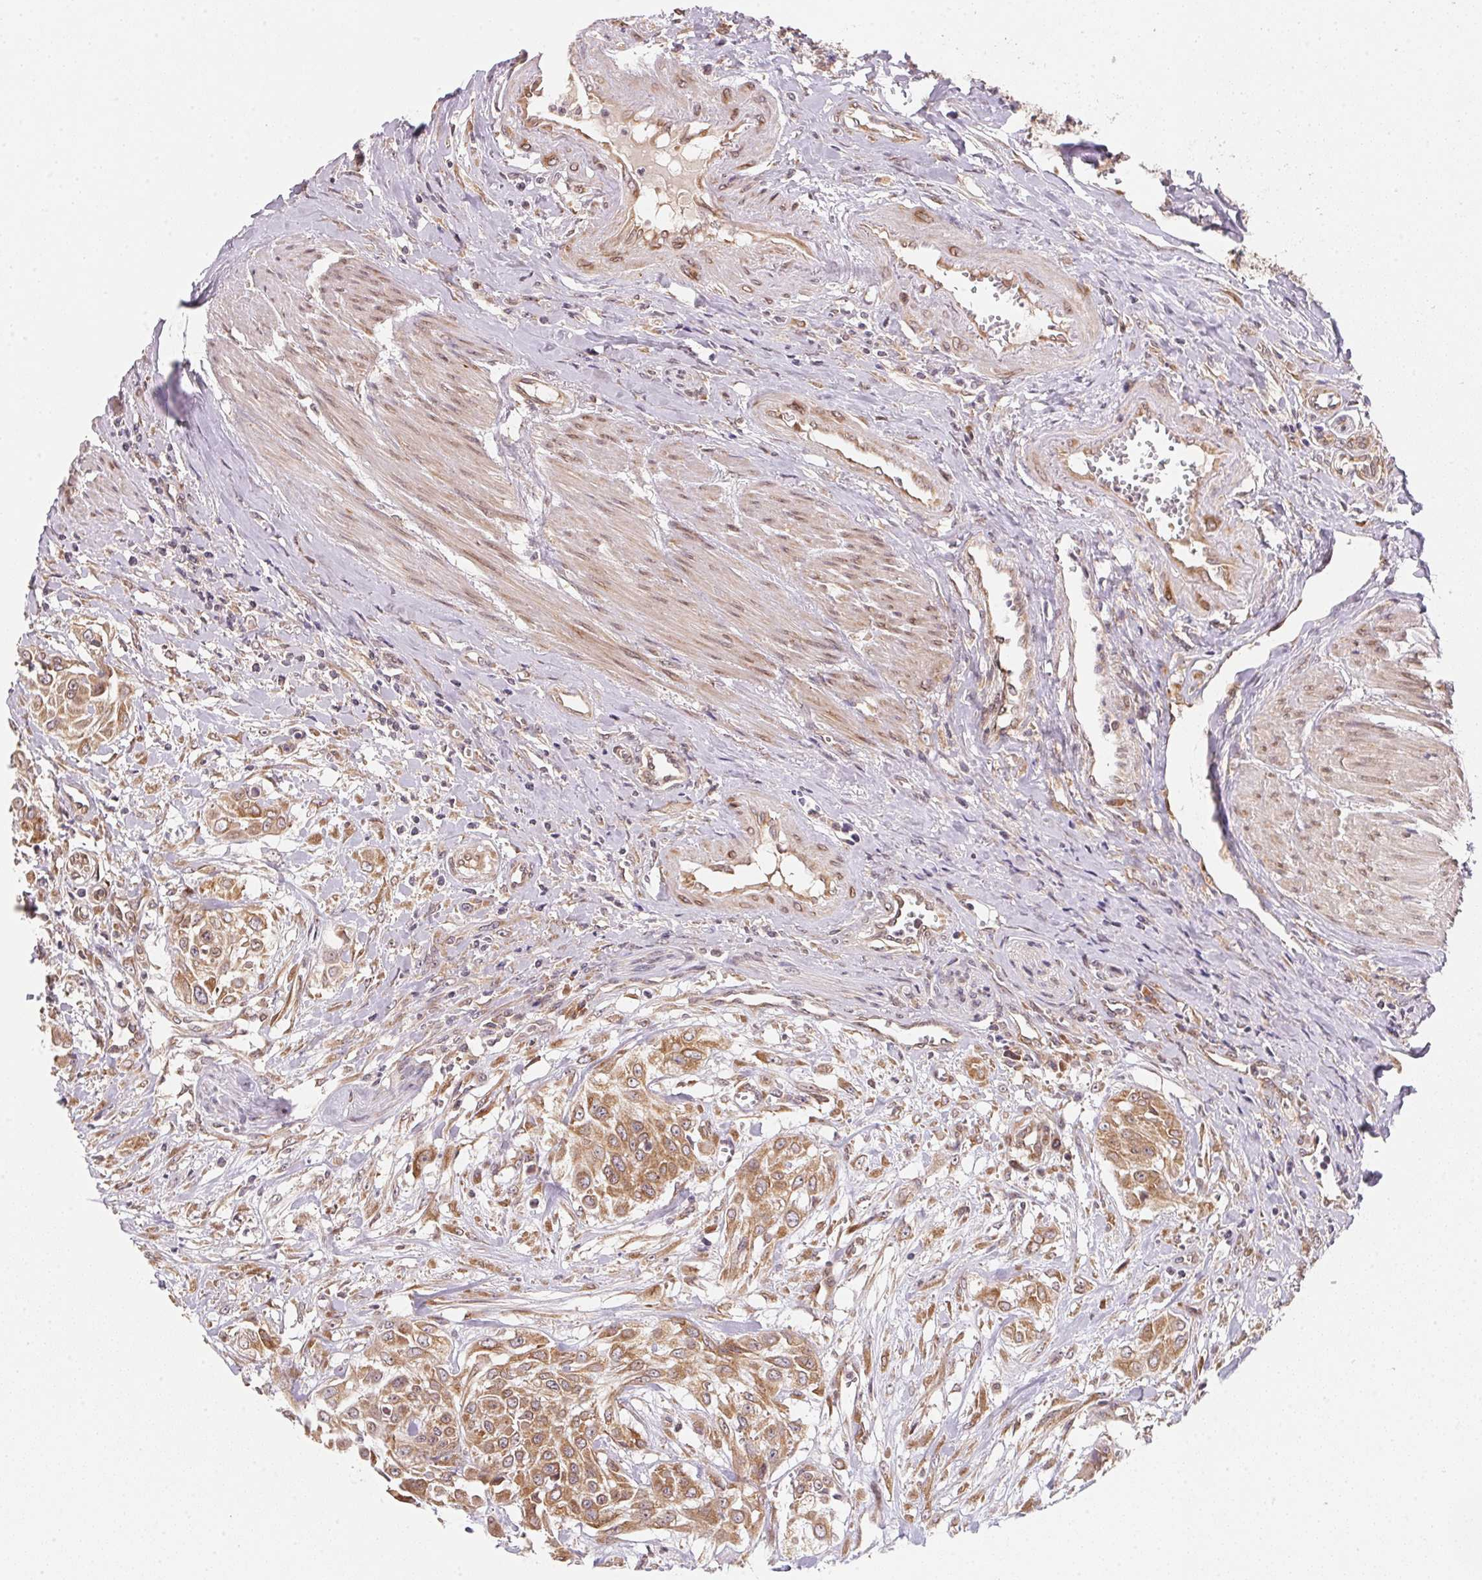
{"staining": {"intensity": "moderate", "quantity": ">75%", "location": "cytoplasmic/membranous"}, "tissue": "urothelial cancer", "cell_type": "Tumor cells", "image_type": "cancer", "snomed": [{"axis": "morphology", "description": "Urothelial carcinoma, High grade"}, {"axis": "topography", "description": "Urinary bladder"}], "caption": "A brown stain highlights moderate cytoplasmic/membranous positivity of a protein in urothelial cancer tumor cells. (DAB (3,3'-diaminobenzidine) IHC with brightfield microscopy, high magnification).", "gene": "EI24", "patient": {"sex": "male", "age": 57}}